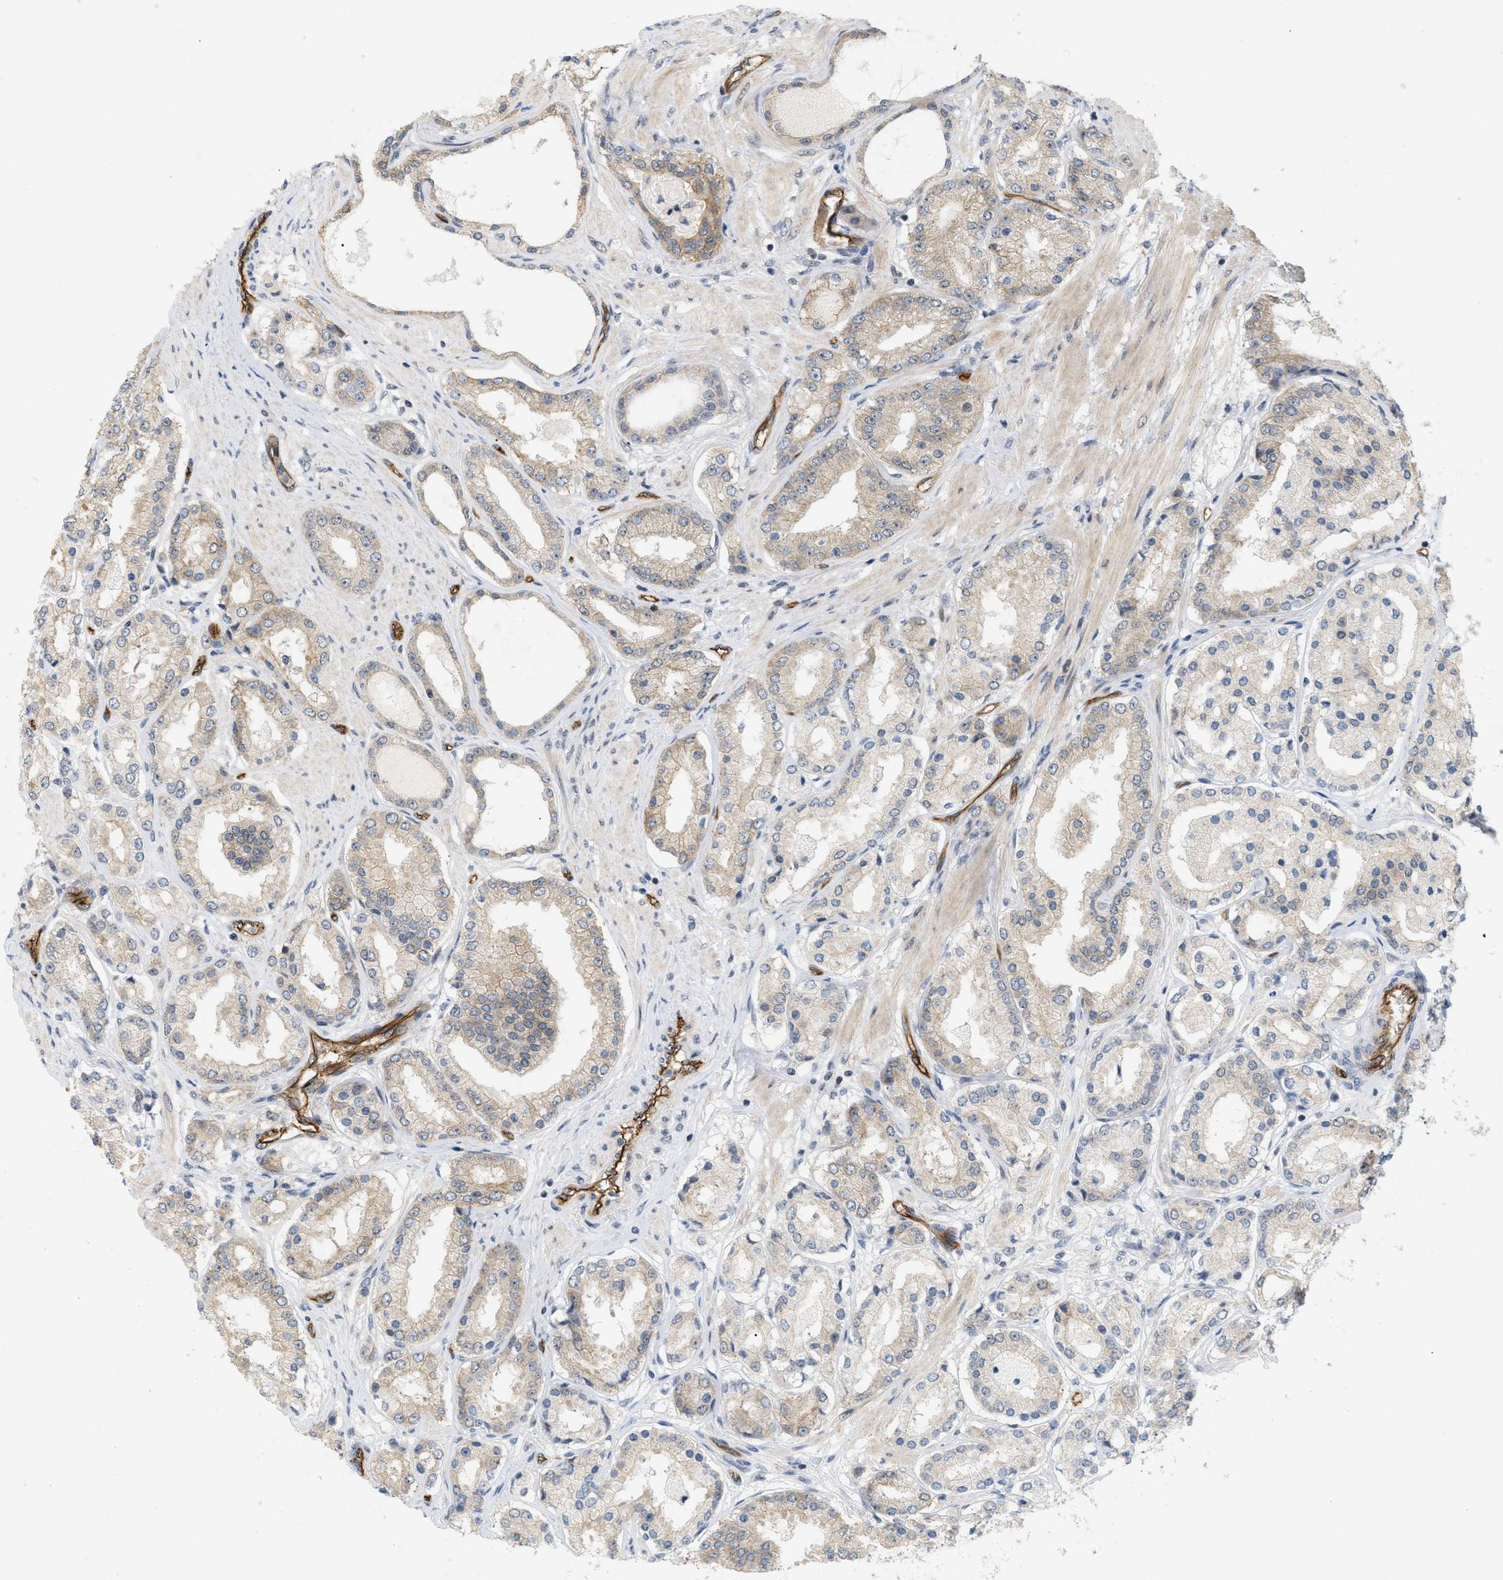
{"staining": {"intensity": "weak", "quantity": ">75%", "location": "cytoplasmic/membranous"}, "tissue": "prostate cancer", "cell_type": "Tumor cells", "image_type": "cancer", "snomed": [{"axis": "morphology", "description": "Adenocarcinoma, Low grade"}, {"axis": "topography", "description": "Prostate"}], "caption": "This photomicrograph reveals prostate cancer (adenocarcinoma (low-grade)) stained with immunohistochemistry (IHC) to label a protein in brown. The cytoplasmic/membranous of tumor cells show weak positivity for the protein. Nuclei are counter-stained blue.", "gene": "PALMD", "patient": {"sex": "male", "age": 63}}